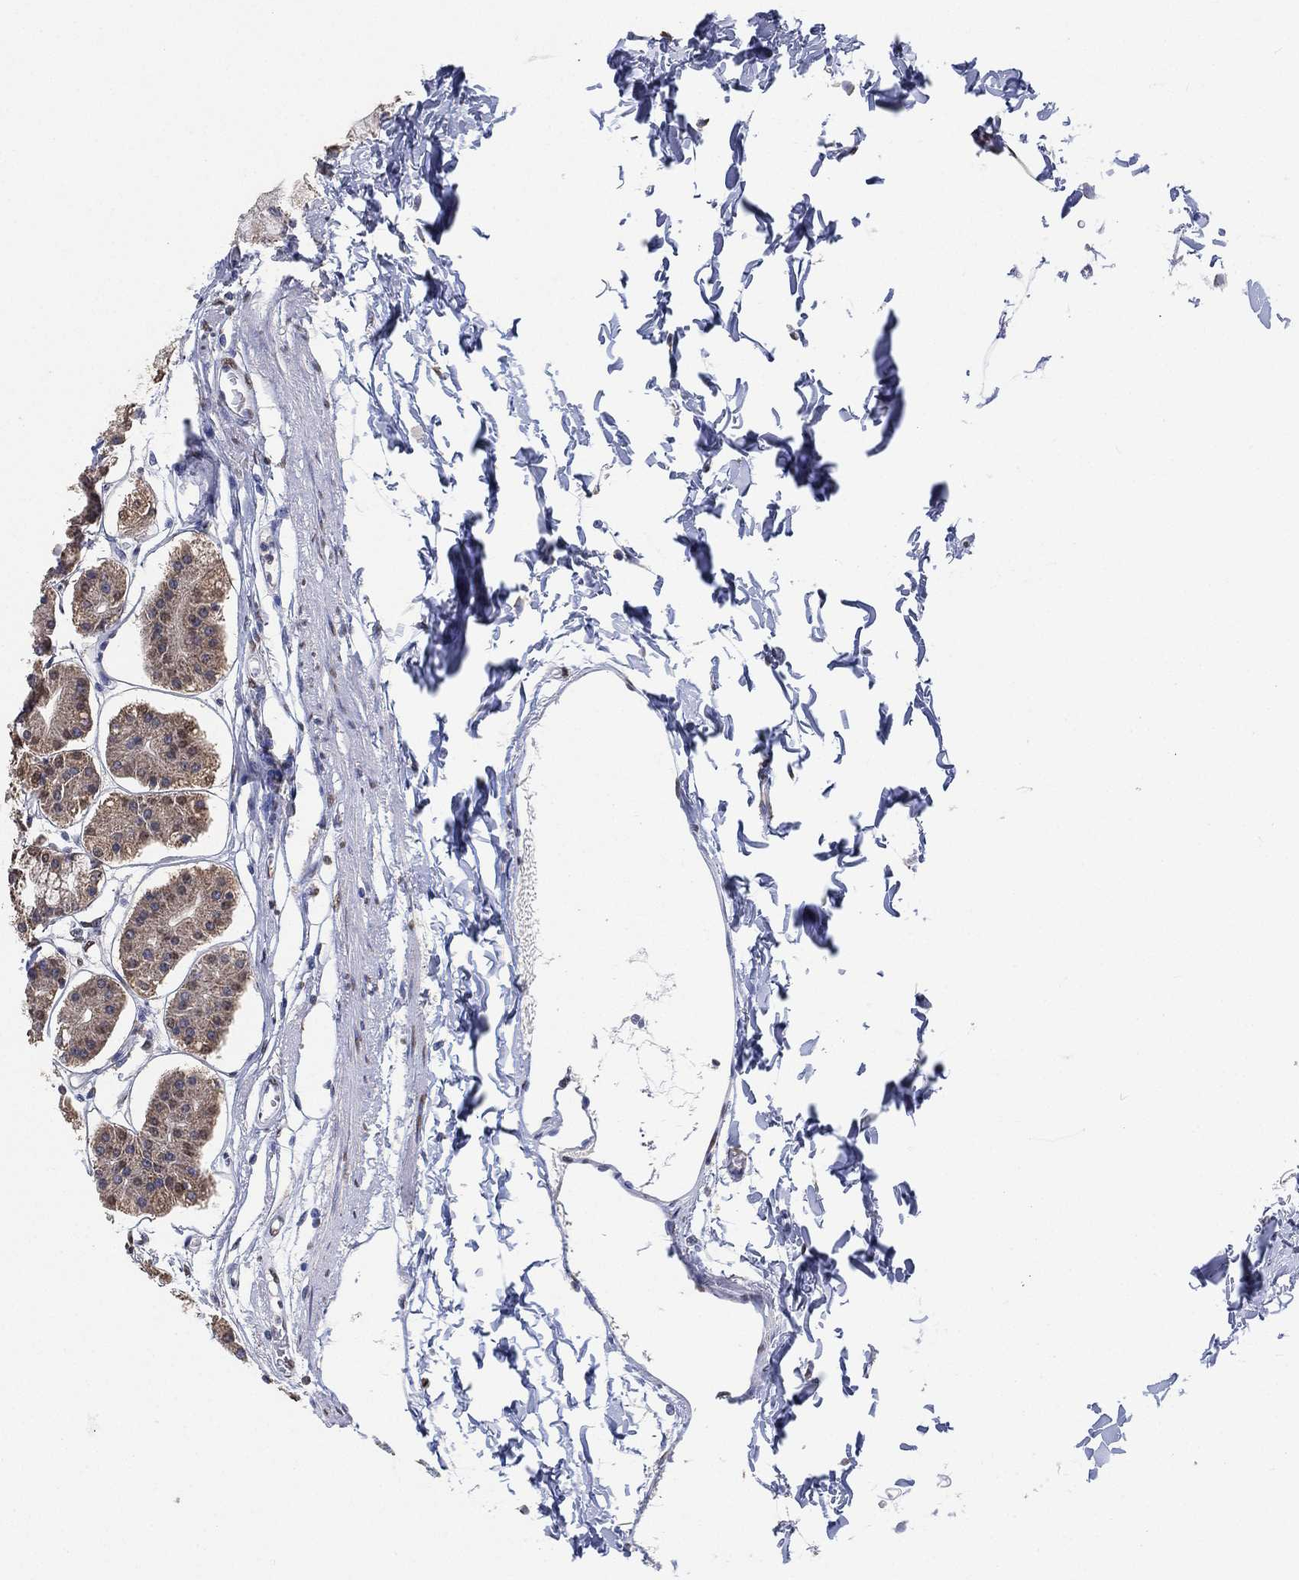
{"staining": {"intensity": "moderate", "quantity": "25%-75%", "location": "cytoplasmic/membranous,nuclear"}, "tissue": "stomach", "cell_type": "Glandular cells", "image_type": "normal", "snomed": [{"axis": "morphology", "description": "Normal tissue, NOS"}, {"axis": "topography", "description": "Skeletal muscle"}, {"axis": "topography", "description": "Stomach"}], "caption": "IHC (DAB (3,3'-diaminobenzidine)) staining of unremarkable human stomach demonstrates moderate cytoplasmic/membranous,nuclear protein staining in about 25%-75% of glandular cells.", "gene": "ALDH7A1", "patient": {"sex": "female", "age": 57}}